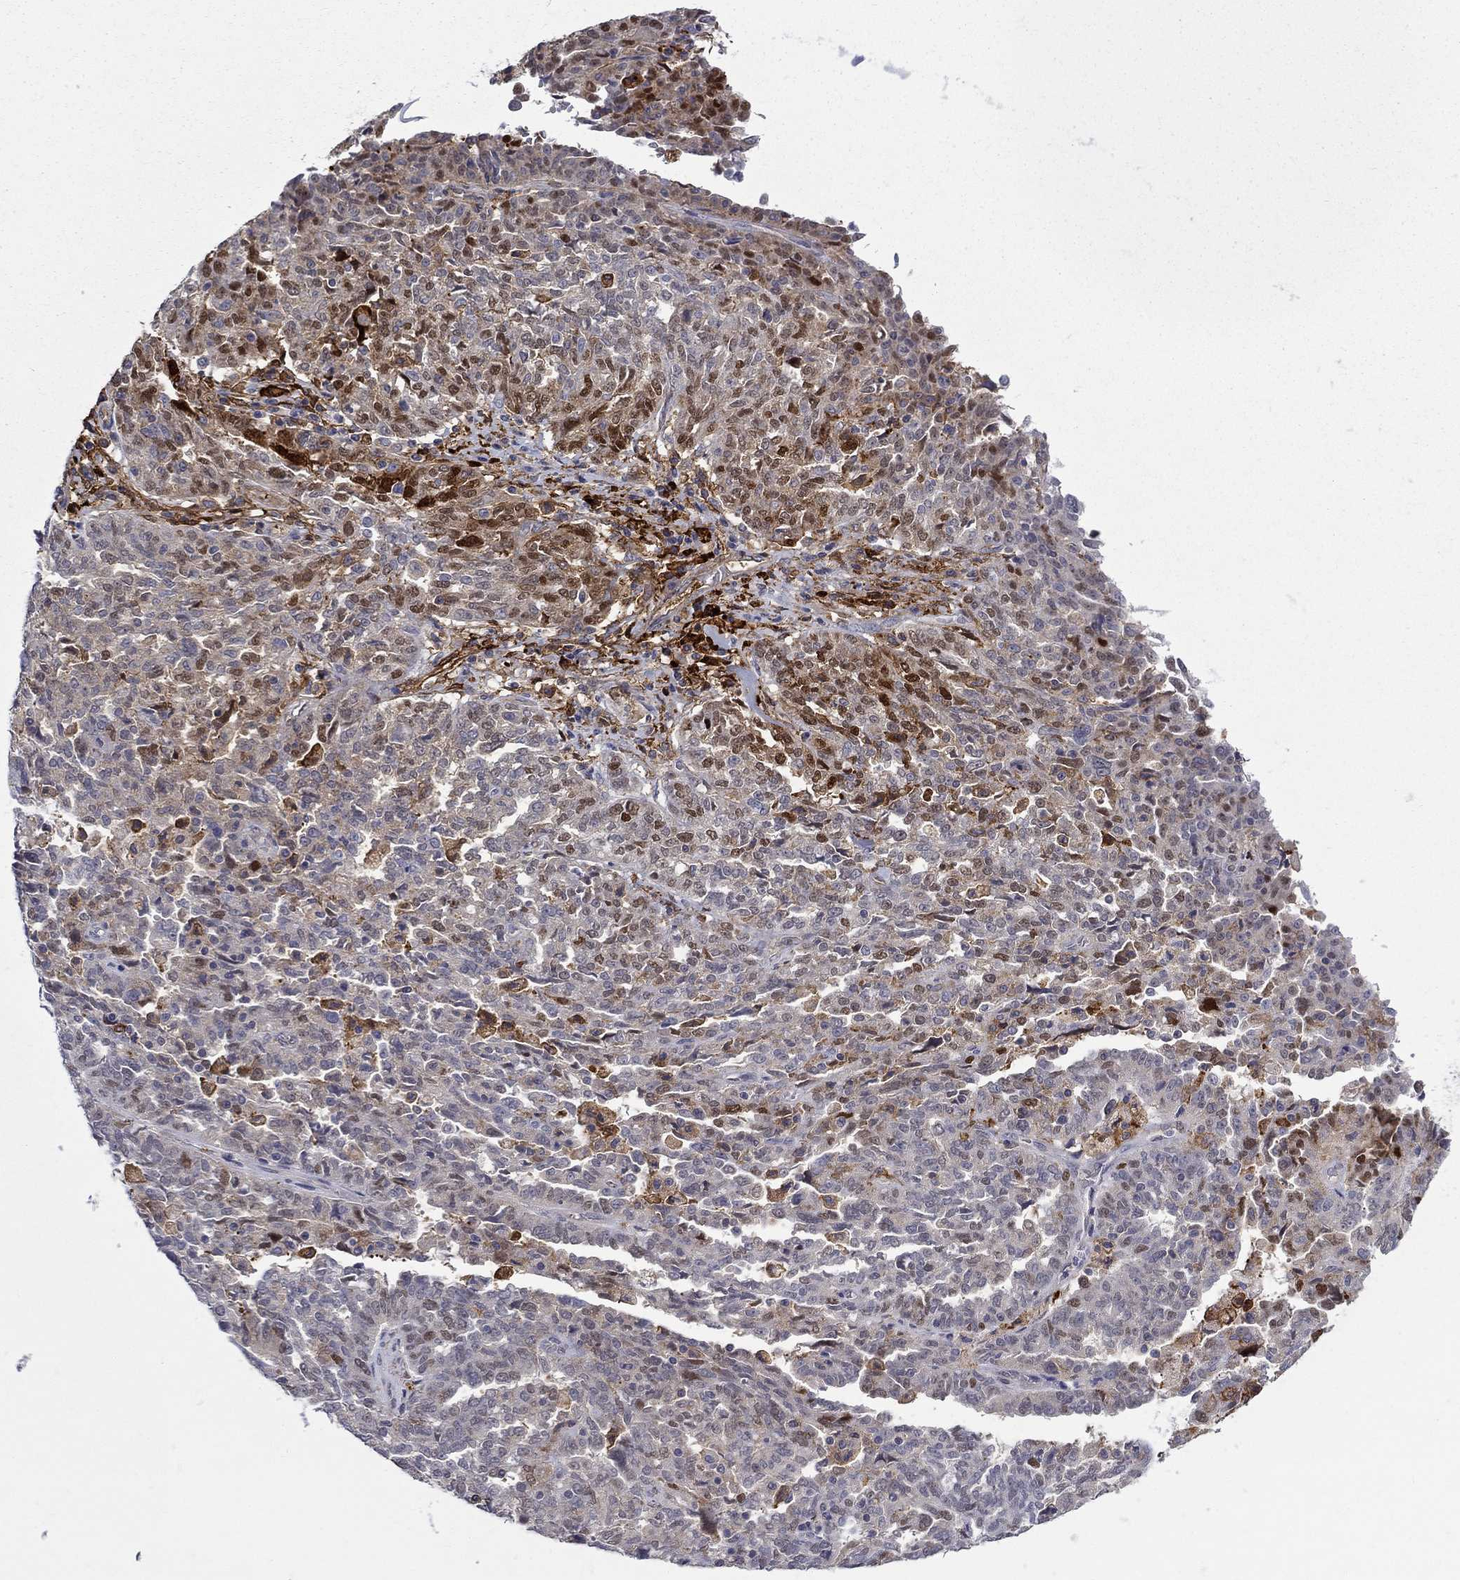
{"staining": {"intensity": "strong", "quantity": "<25%", "location": "cytoplasmic/membranous,nuclear"}, "tissue": "ovarian cancer", "cell_type": "Tumor cells", "image_type": "cancer", "snomed": [{"axis": "morphology", "description": "Cystadenocarcinoma, serous, NOS"}, {"axis": "topography", "description": "Ovary"}], "caption": "Ovarian serous cystadenocarcinoma was stained to show a protein in brown. There is medium levels of strong cytoplasmic/membranous and nuclear staining in approximately <25% of tumor cells. The staining was performed using DAB (3,3'-diaminobenzidine) to visualize the protein expression in brown, while the nuclei were stained in blue with hematoxylin (Magnification: 20x).", "gene": "PCBP3", "patient": {"sex": "female", "age": 67}}